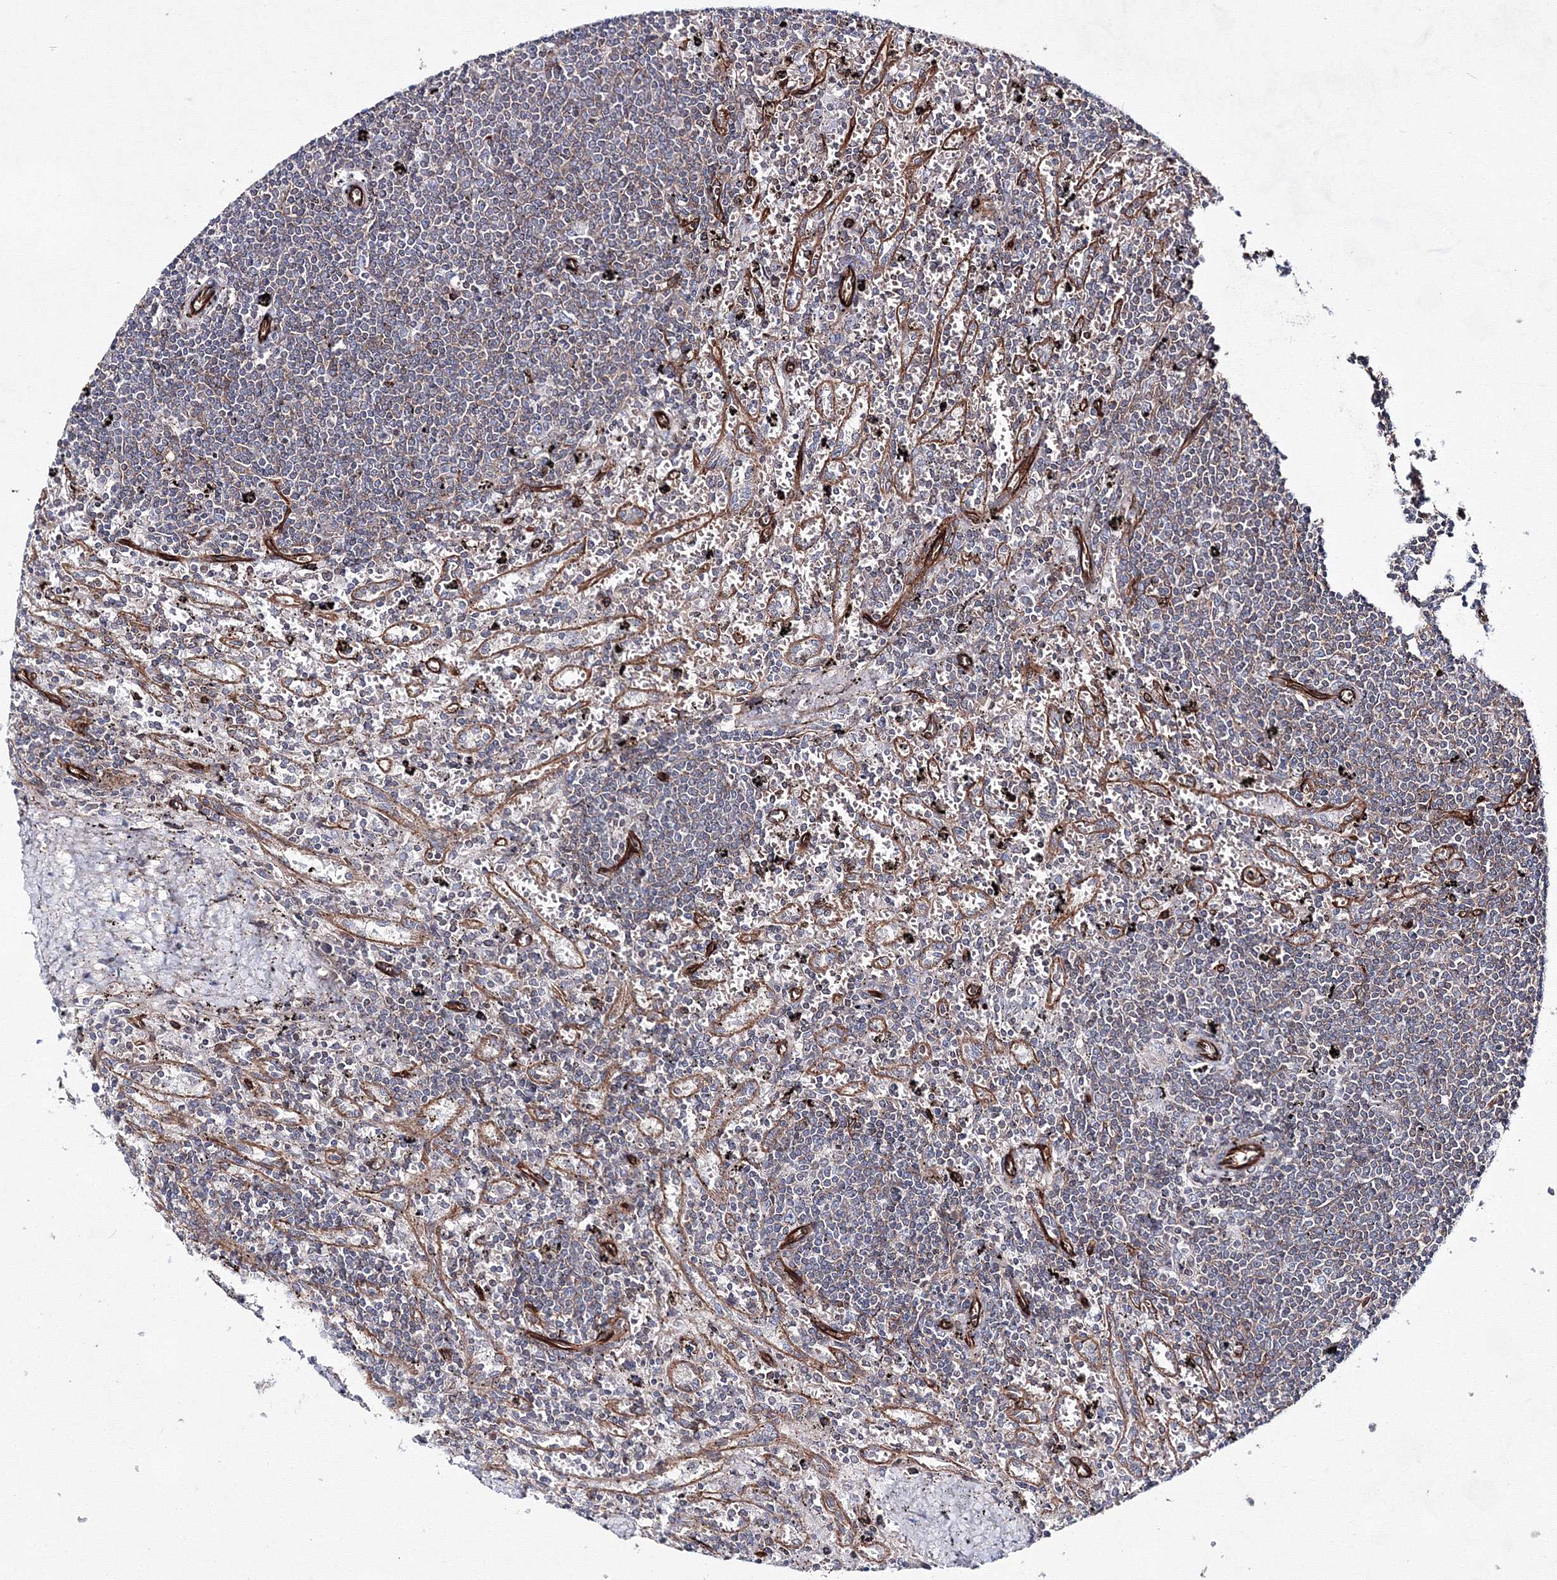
{"staining": {"intensity": "negative", "quantity": "none", "location": "none"}, "tissue": "lymphoma", "cell_type": "Tumor cells", "image_type": "cancer", "snomed": [{"axis": "morphology", "description": "Malignant lymphoma, non-Hodgkin's type, Low grade"}, {"axis": "topography", "description": "Spleen"}], "caption": "This is an immunohistochemistry (IHC) micrograph of human lymphoma. There is no expression in tumor cells.", "gene": "ANKRD37", "patient": {"sex": "male", "age": 76}}